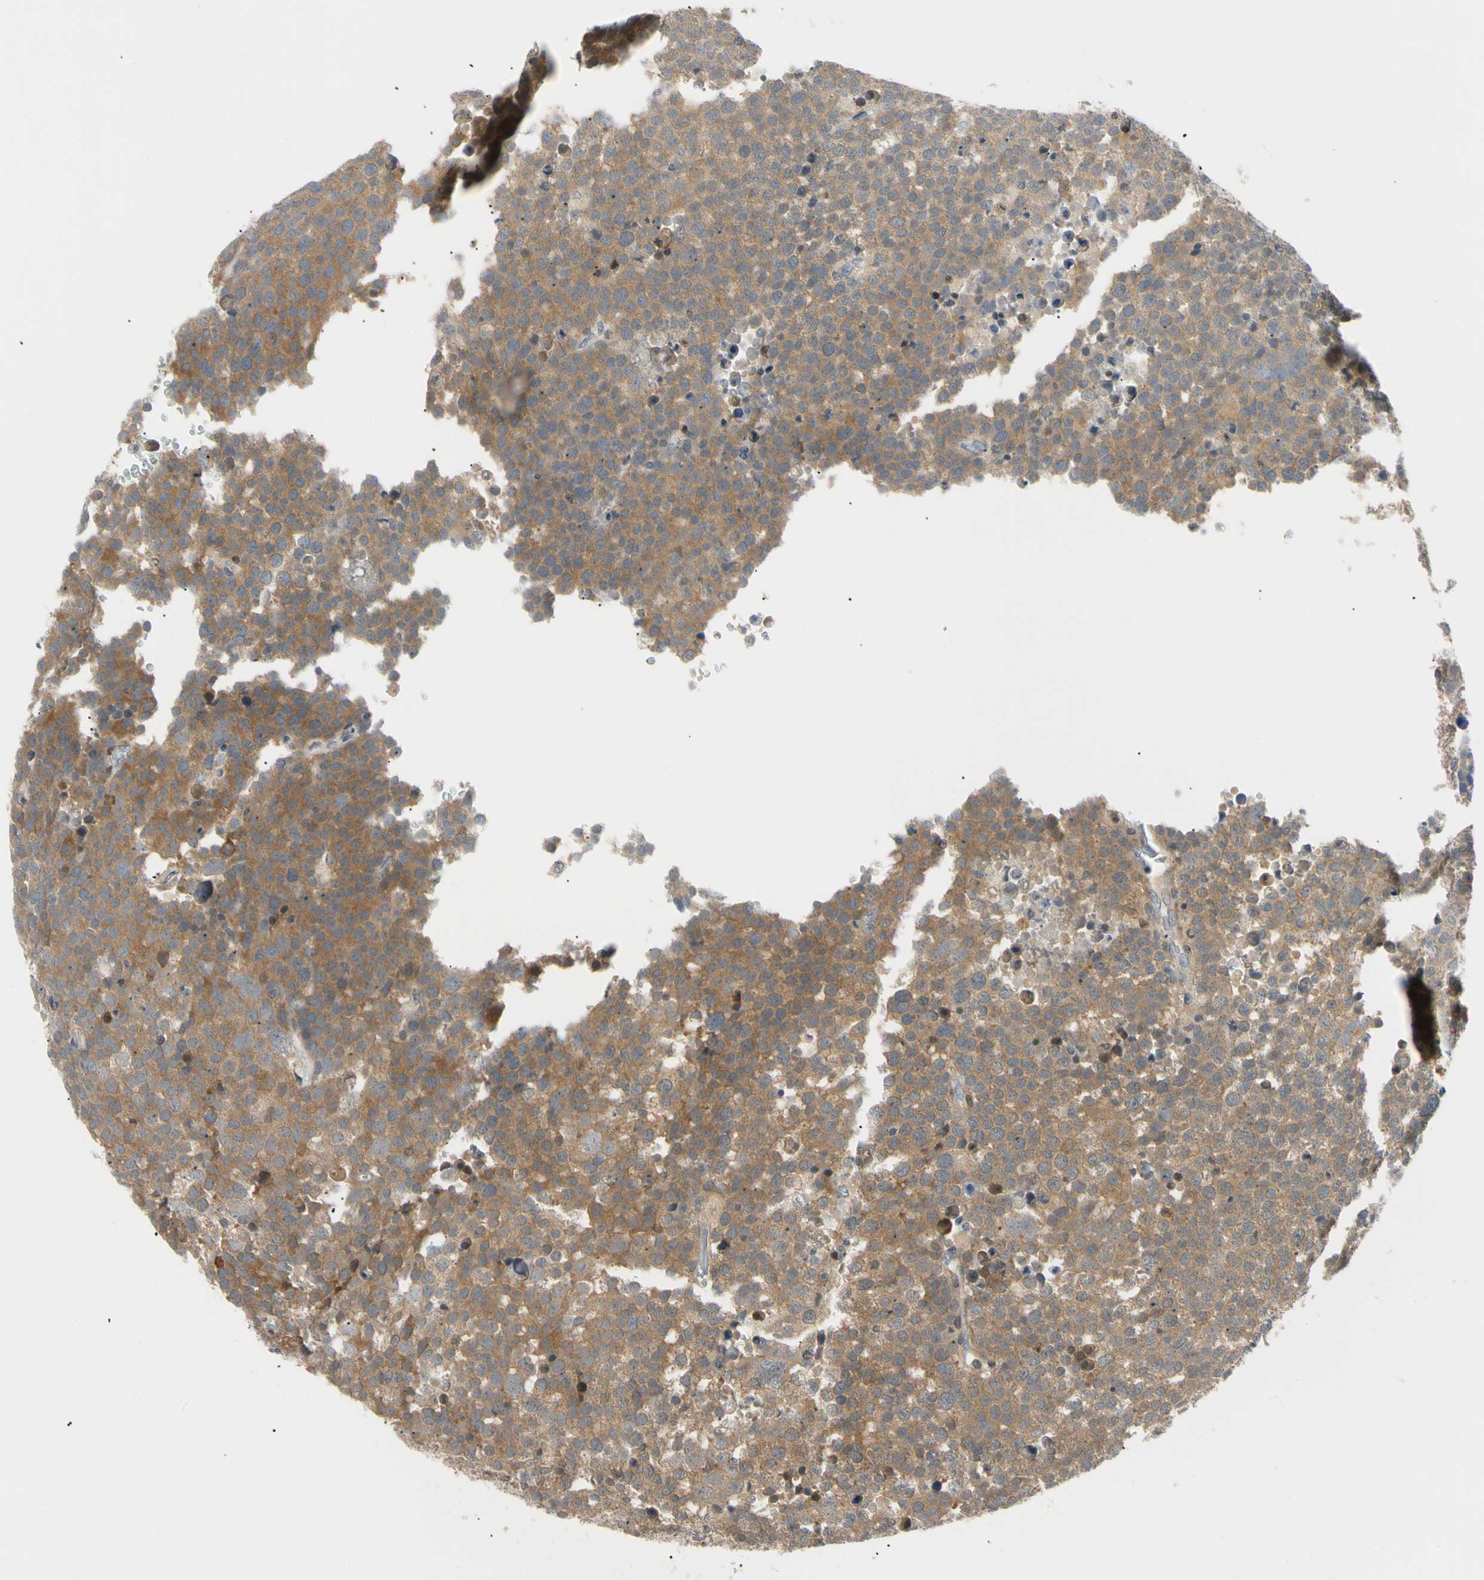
{"staining": {"intensity": "moderate", "quantity": ">75%", "location": "cytoplasmic/membranous"}, "tissue": "testis cancer", "cell_type": "Tumor cells", "image_type": "cancer", "snomed": [{"axis": "morphology", "description": "Seminoma, NOS"}, {"axis": "topography", "description": "Testis"}], "caption": "Tumor cells show moderate cytoplasmic/membranous staining in about >75% of cells in testis seminoma.", "gene": "SEC23B", "patient": {"sex": "male", "age": 71}}